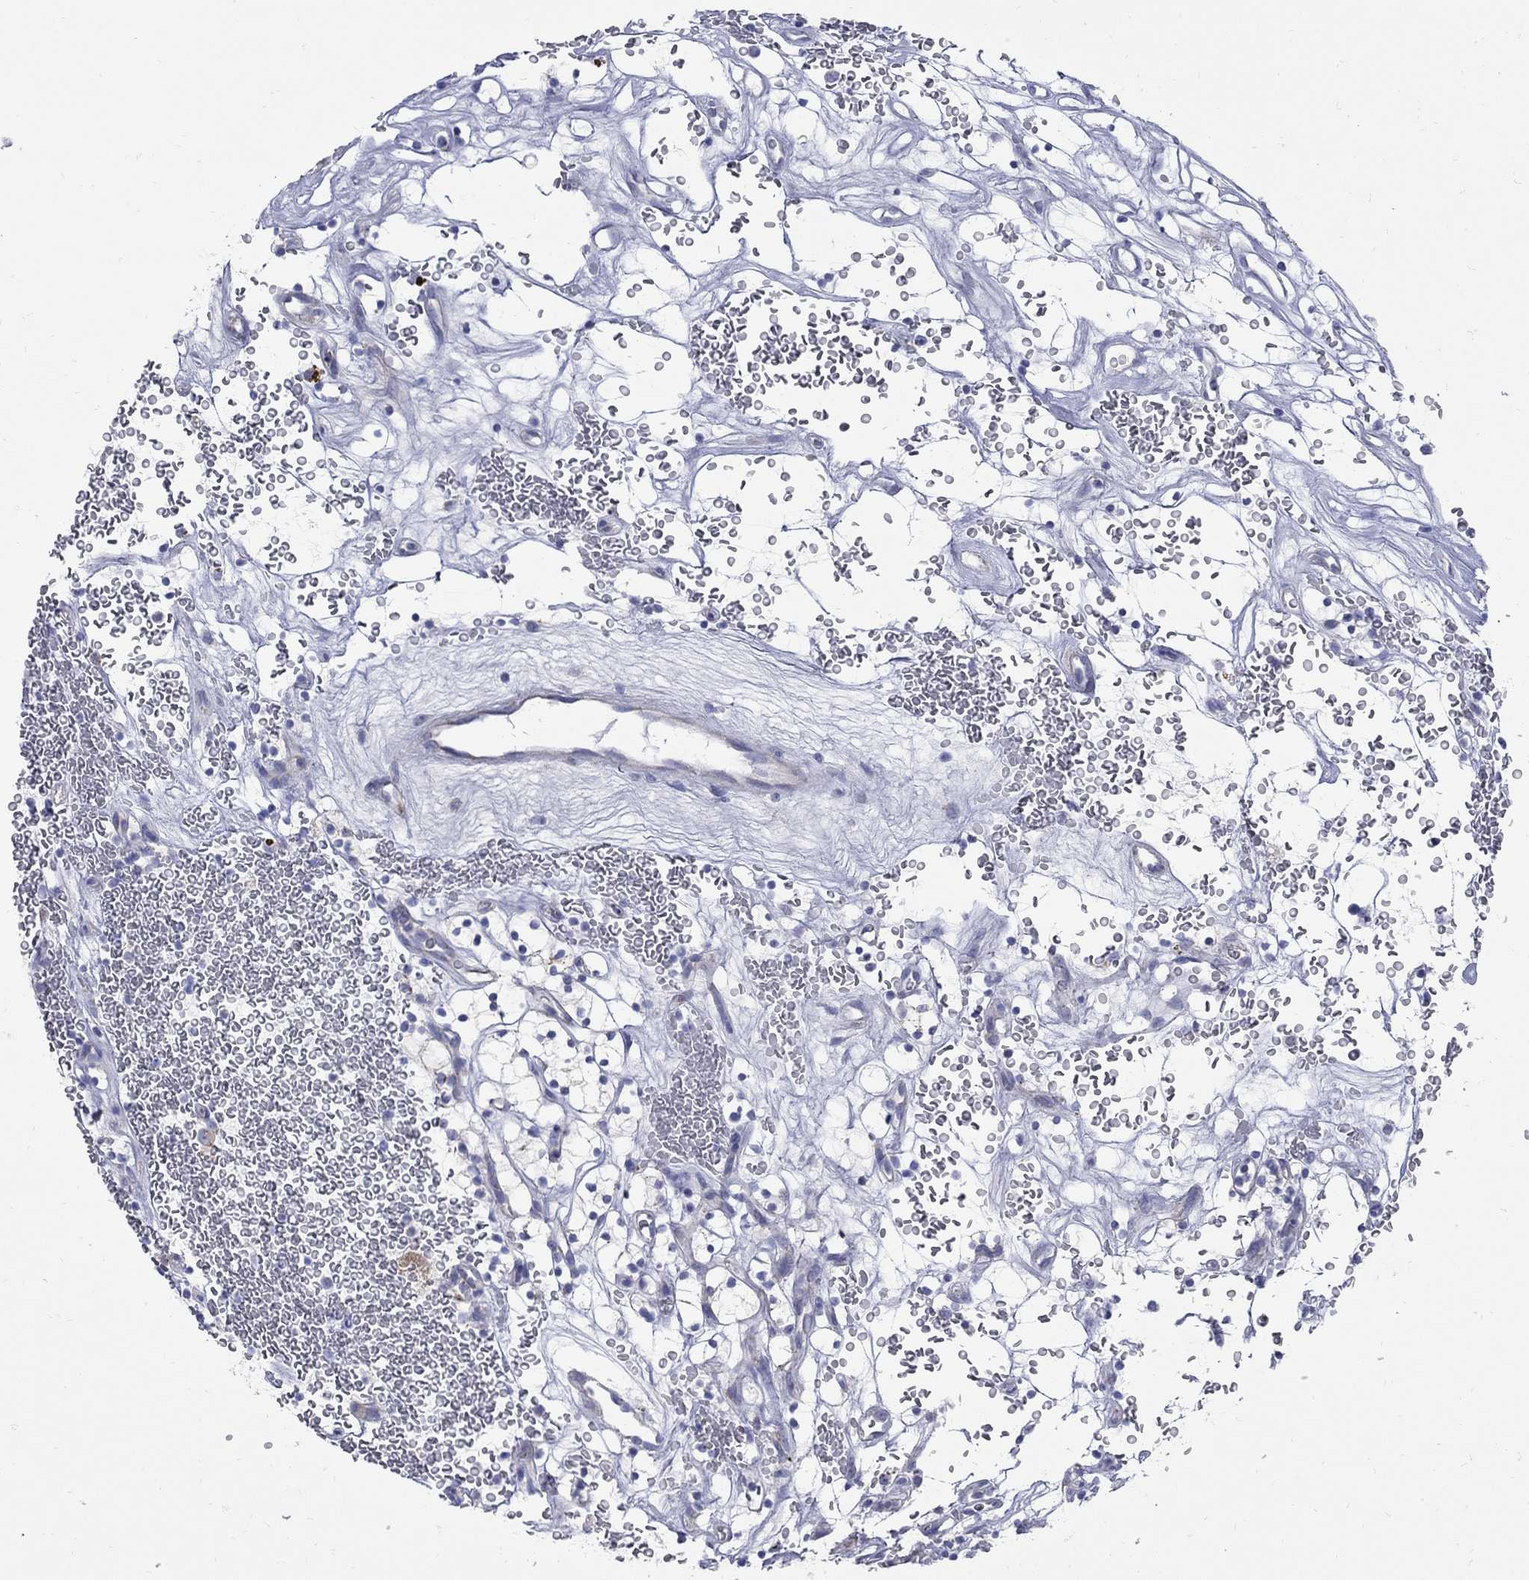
{"staining": {"intensity": "negative", "quantity": "none", "location": "none"}, "tissue": "renal cancer", "cell_type": "Tumor cells", "image_type": "cancer", "snomed": [{"axis": "morphology", "description": "Adenocarcinoma, NOS"}, {"axis": "topography", "description": "Kidney"}], "caption": "Protein analysis of renal cancer exhibits no significant staining in tumor cells.", "gene": "PDZD3", "patient": {"sex": "female", "age": 64}}